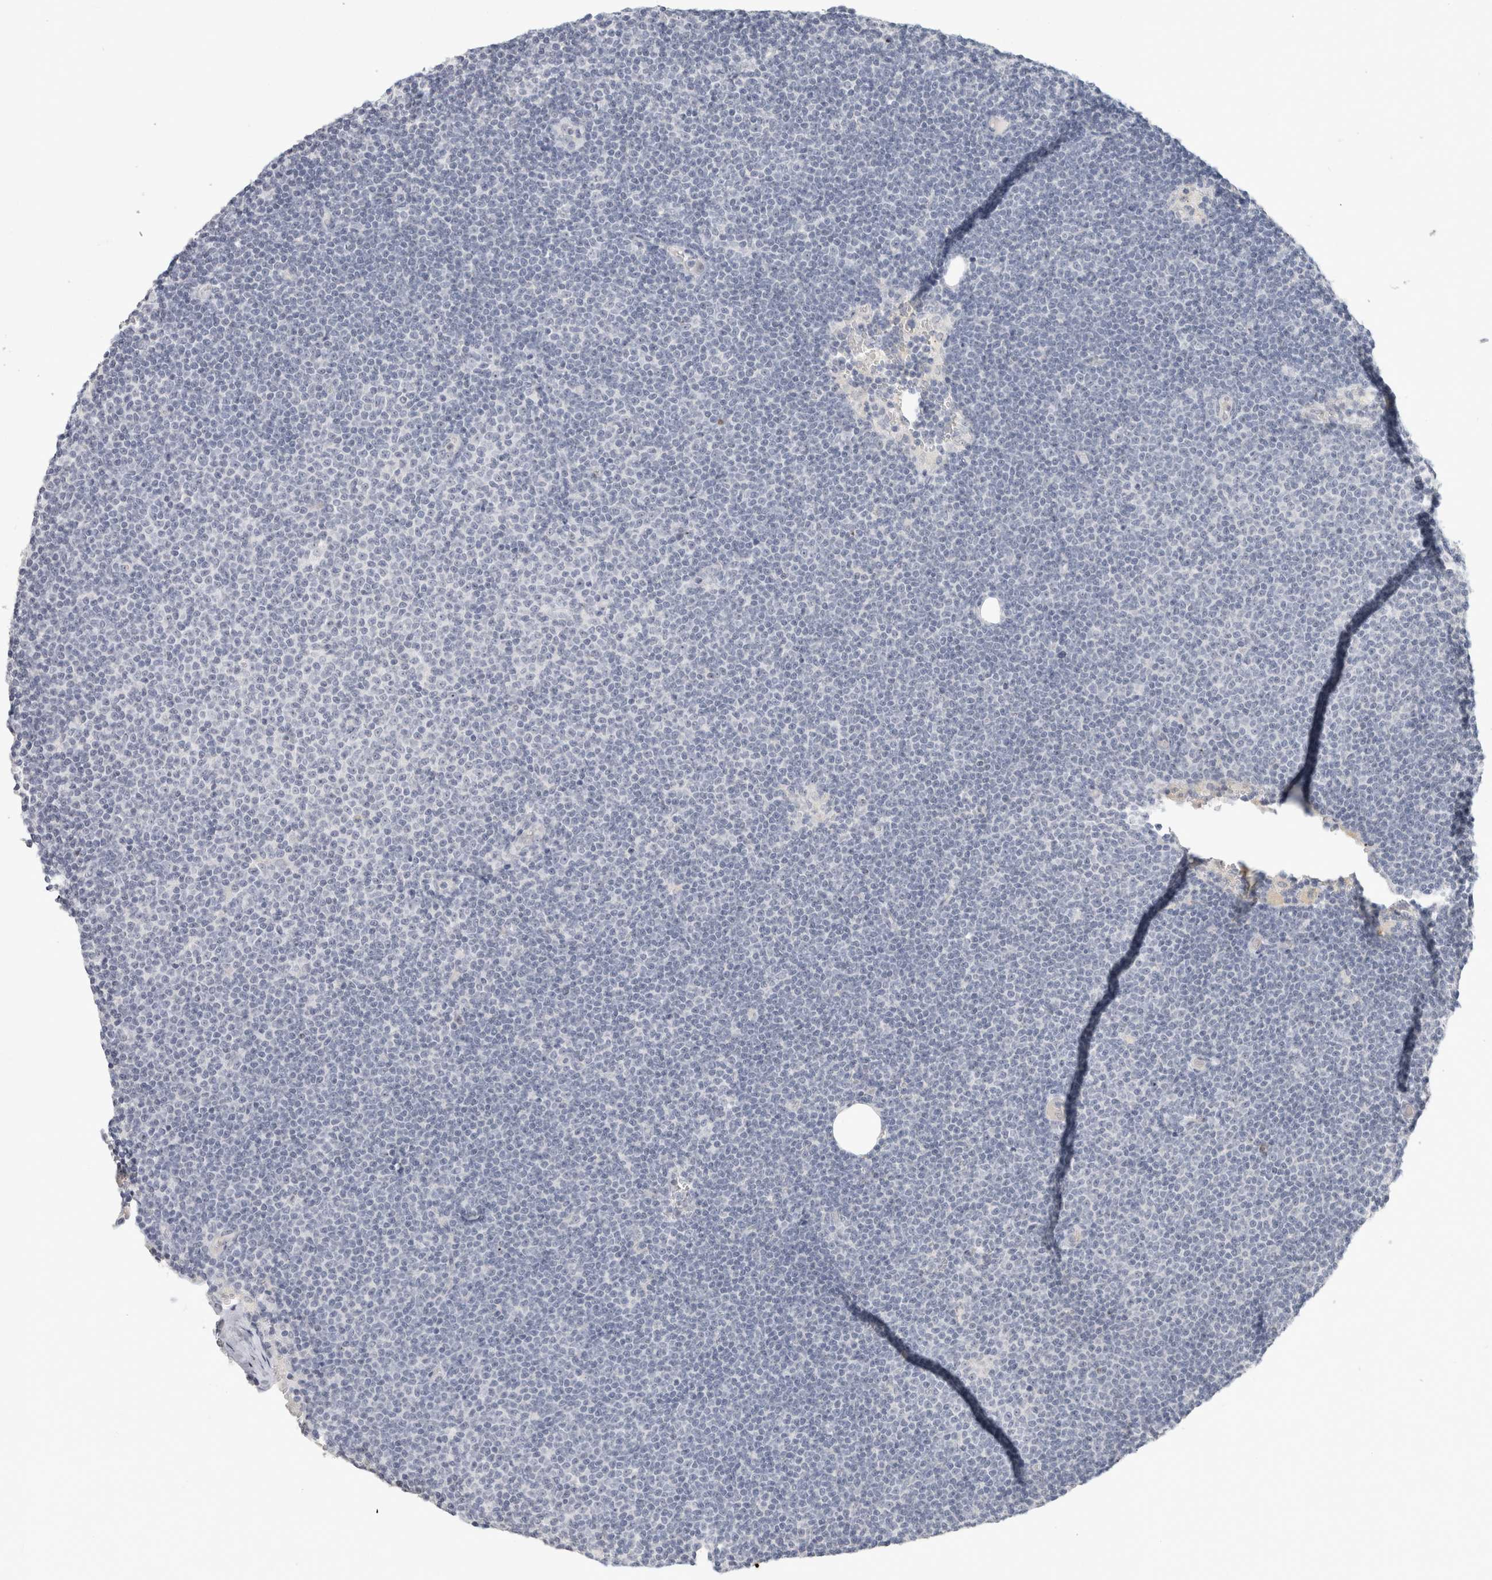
{"staining": {"intensity": "negative", "quantity": "none", "location": "none"}, "tissue": "lymphoma", "cell_type": "Tumor cells", "image_type": "cancer", "snomed": [{"axis": "morphology", "description": "Malignant lymphoma, non-Hodgkin's type, Low grade"}, {"axis": "topography", "description": "Lymph node"}], "caption": "The photomicrograph exhibits no staining of tumor cells in lymphoma. (DAB immunohistochemistry with hematoxylin counter stain).", "gene": "FMR1NB", "patient": {"sex": "female", "age": 53}}